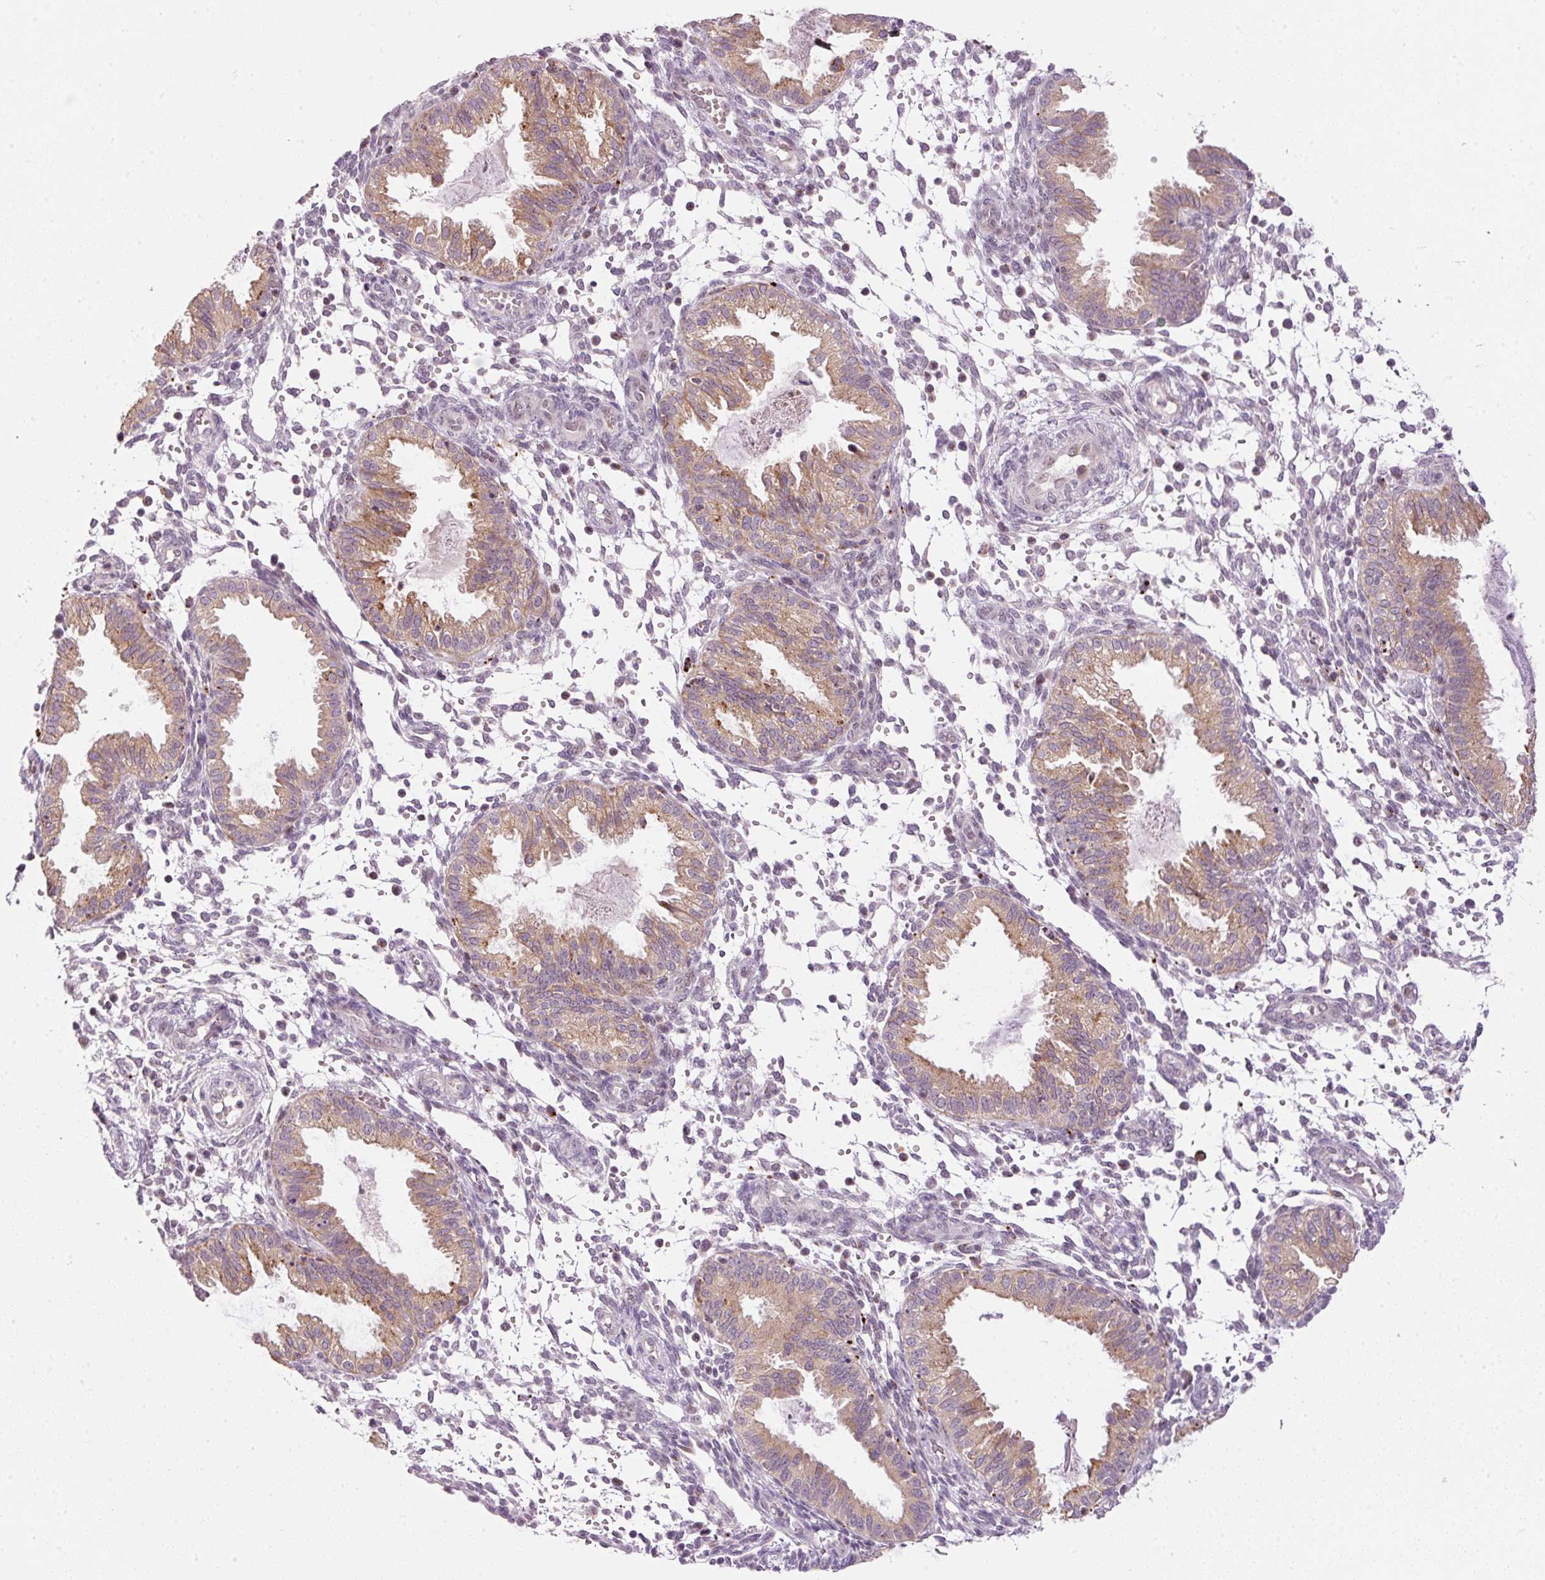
{"staining": {"intensity": "negative", "quantity": "none", "location": "none"}, "tissue": "endometrium", "cell_type": "Cells in endometrial stroma", "image_type": "normal", "snomed": [{"axis": "morphology", "description": "Normal tissue, NOS"}, {"axis": "topography", "description": "Endometrium"}], "caption": "Immunohistochemistry (IHC) micrograph of normal human endometrium stained for a protein (brown), which displays no positivity in cells in endometrial stroma. (Brightfield microscopy of DAB (3,3'-diaminobenzidine) IHC at high magnification).", "gene": "ZNF639", "patient": {"sex": "female", "age": 33}}